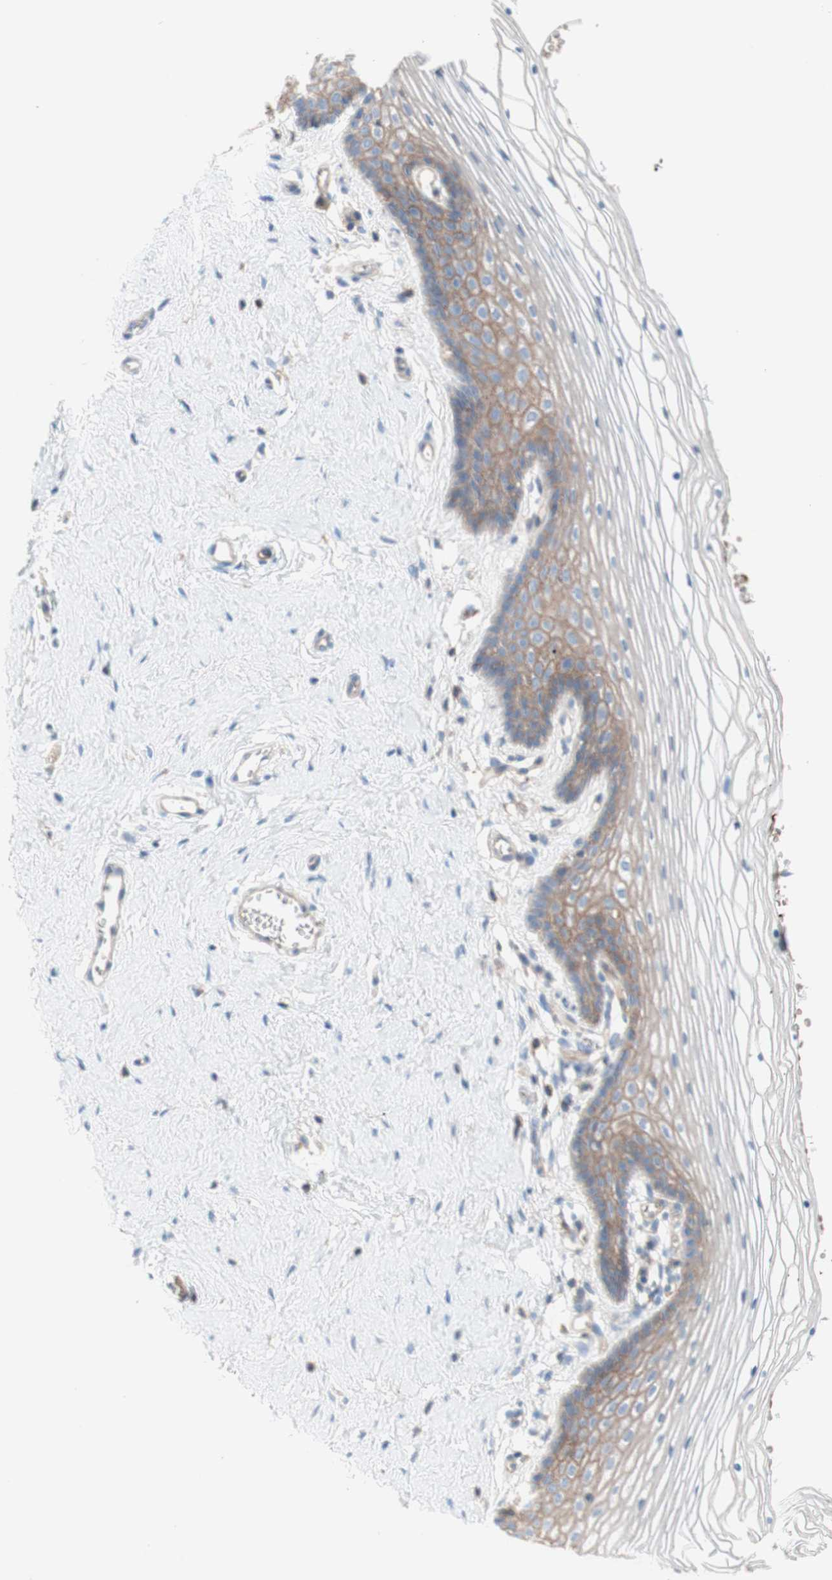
{"staining": {"intensity": "weak", "quantity": "25%-75%", "location": "cytoplasmic/membranous"}, "tissue": "vagina", "cell_type": "Squamous epithelial cells", "image_type": "normal", "snomed": [{"axis": "morphology", "description": "Normal tissue, NOS"}, {"axis": "topography", "description": "Vagina"}], "caption": "A micrograph showing weak cytoplasmic/membranous expression in about 25%-75% of squamous epithelial cells in benign vagina, as visualized by brown immunohistochemical staining.", "gene": "CD46", "patient": {"sex": "female", "age": 32}}